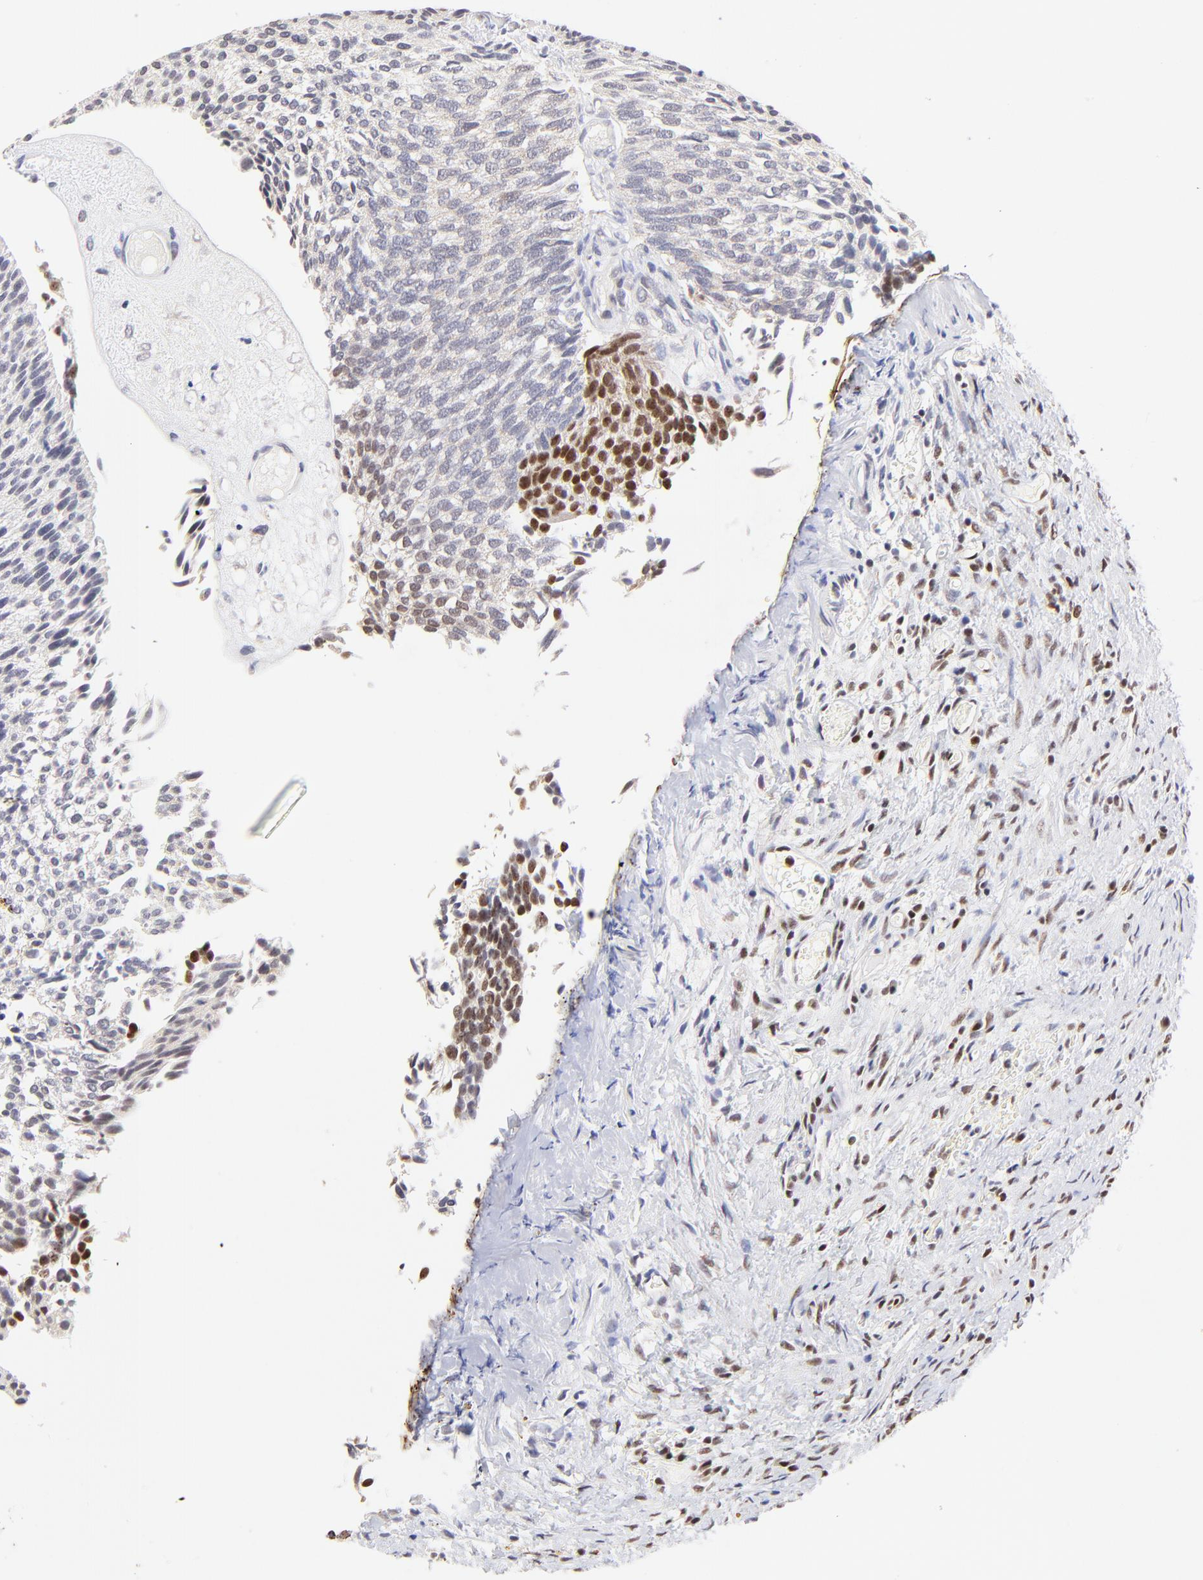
{"staining": {"intensity": "moderate", "quantity": ">75%", "location": "nuclear"}, "tissue": "urothelial cancer", "cell_type": "Tumor cells", "image_type": "cancer", "snomed": [{"axis": "morphology", "description": "Urothelial carcinoma, Low grade"}, {"axis": "topography", "description": "Urinary bladder"}], "caption": "Urothelial cancer stained for a protein demonstrates moderate nuclear positivity in tumor cells. The protein is stained brown, and the nuclei are stained in blue (DAB IHC with brightfield microscopy, high magnification).", "gene": "ZNF670", "patient": {"sex": "male", "age": 84}}